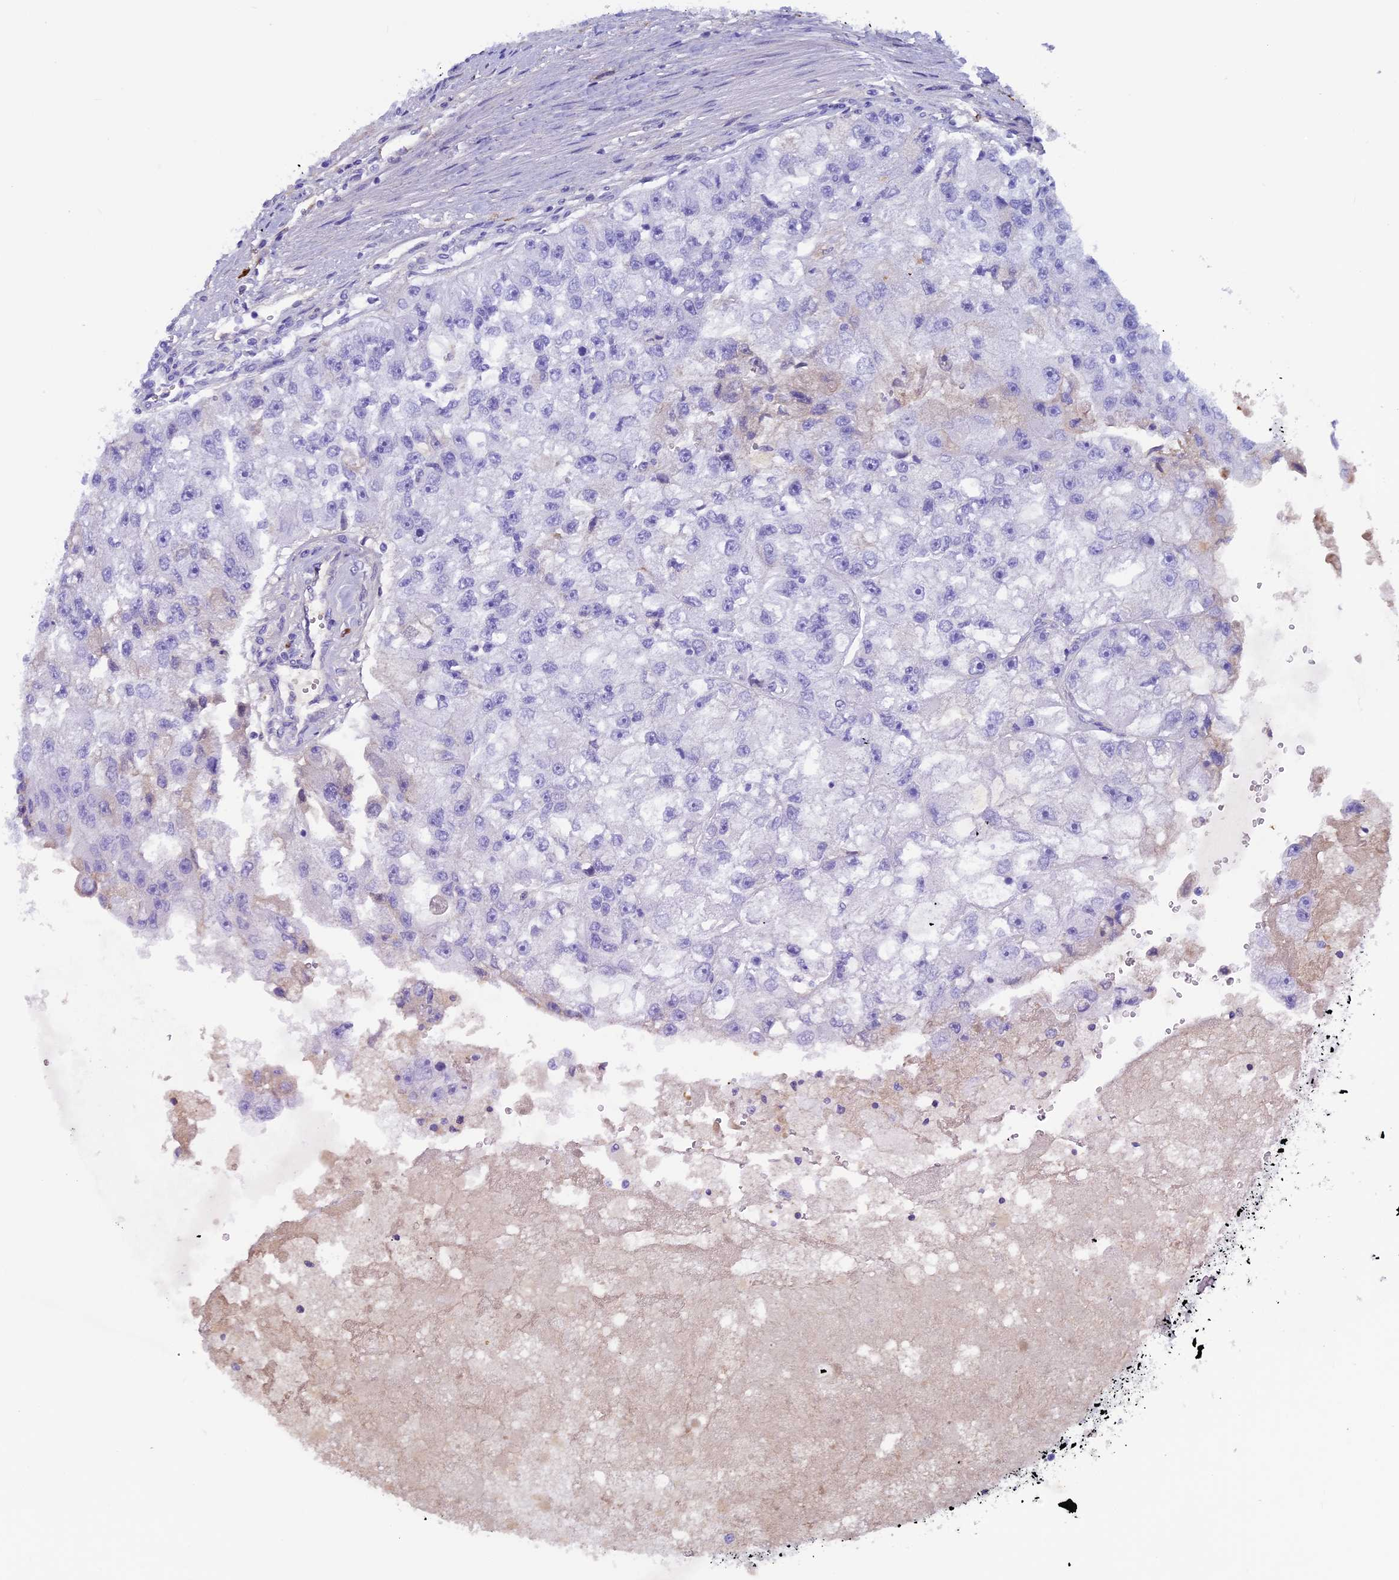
{"staining": {"intensity": "negative", "quantity": "none", "location": "none"}, "tissue": "renal cancer", "cell_type": "Tumor cells", "image_type": "cancer", "snomed": [{"axis": "morphology", "description": "Adenocarcinoma, NOS"}, {"axis": "topography", "description": "Kidney"}], "caption": "The immunohistochemistry (IHC) photomicrograph has no significant positivity in tumor cells of renal cancer (adenocarcinoma) tissue.", "gene": "IGSF6", "patient": {"sex": "male", "age": 63}}